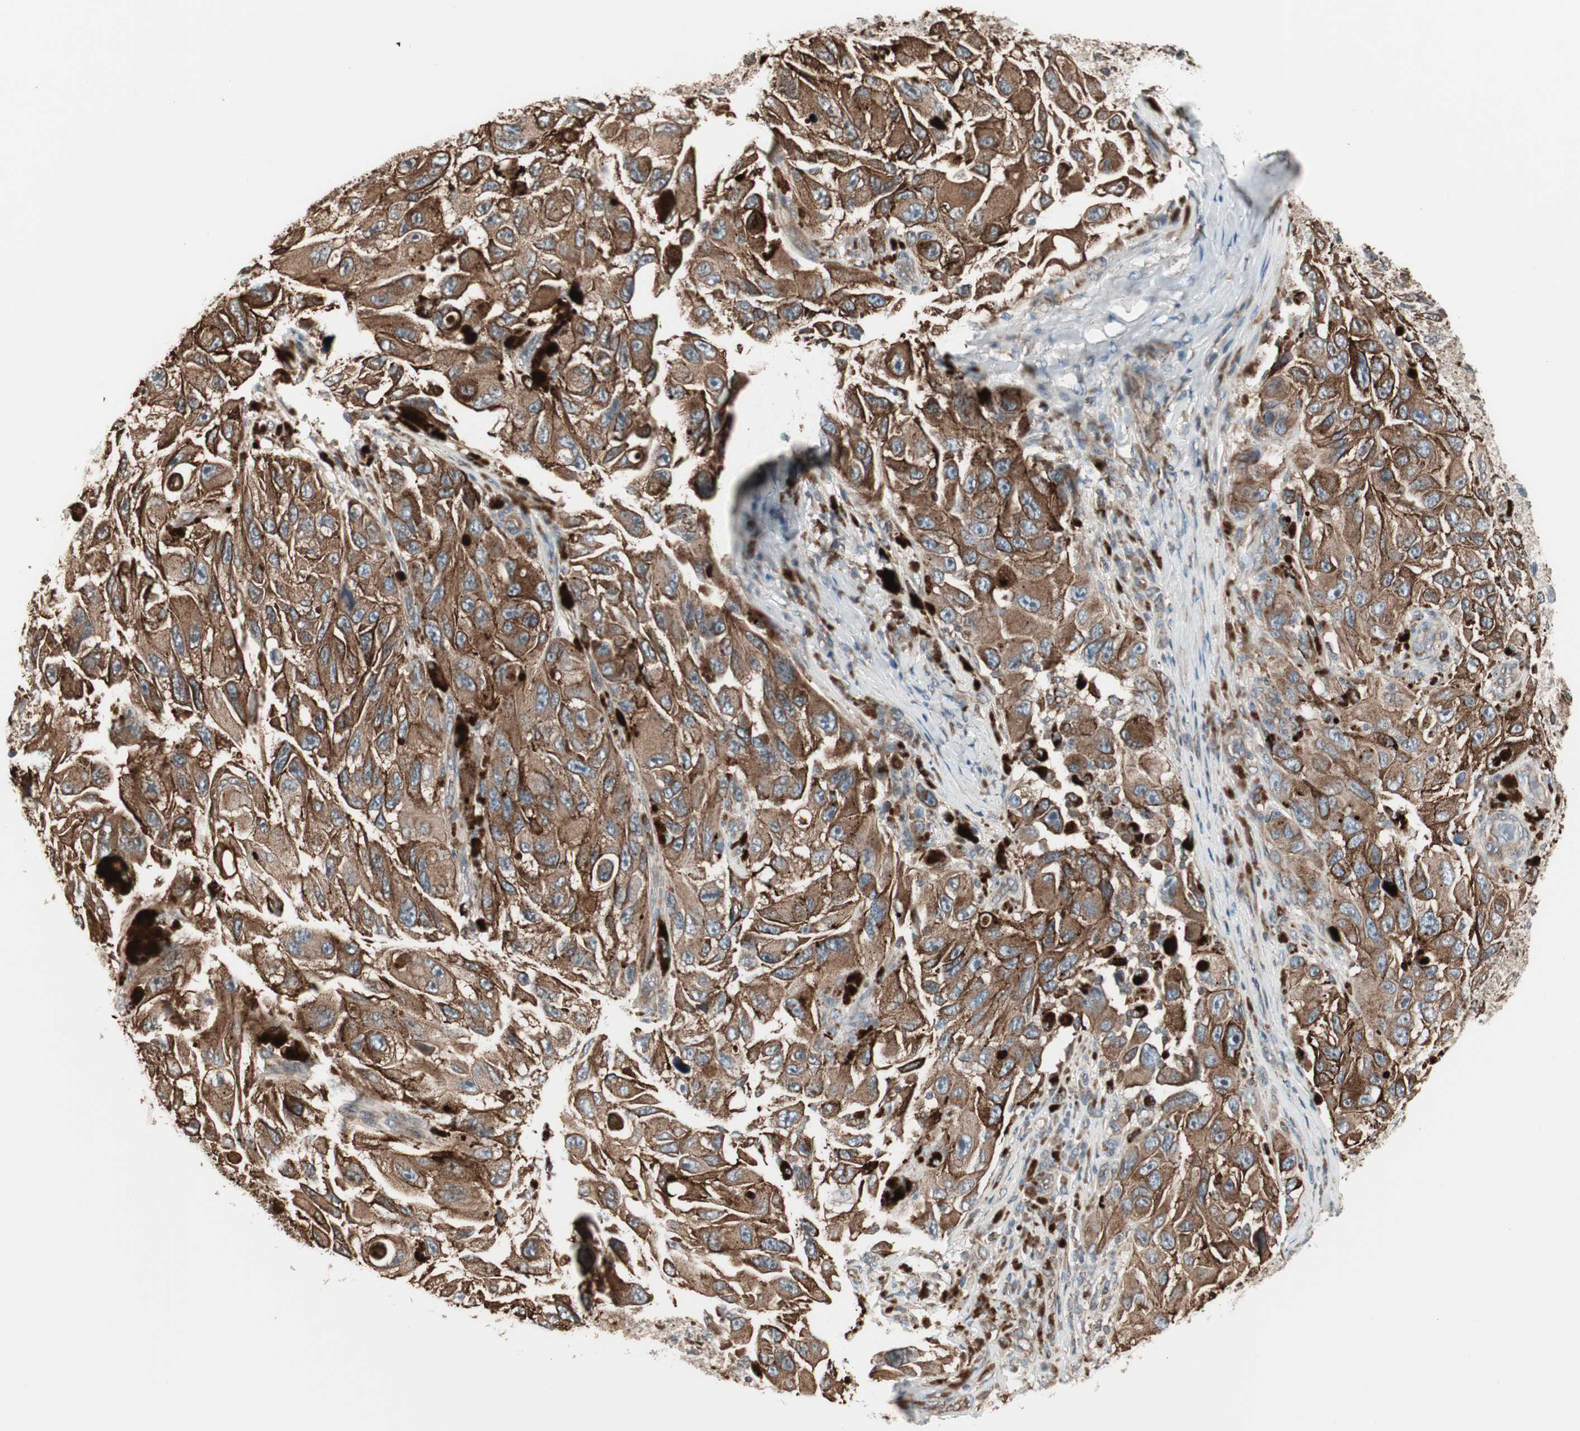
{"staining": {"intensity": "moderate", "quantity": ">75%", "location": "cytoplasmic/membranous"}, "tissue": "melanoma", "cell_type": "Tumor cells", "image_type": "cancer", "snomed": [{"axis": "morphology", "description": "Malignant melanoma, NOS"}, {"axis": "topography", "description": "Skin"}], "caption": "Melanoma stained with DAB (3,3'-diaminobenzidine) immunohistochemistry (IHC) displays medium levels of moderate cytoplasmic/membranous positivity in about >75% of tumor cells. (Stains: DAB in brown, nuclei in blue, Microscopy: brightfield microscopy at high magnification).", "gene": "MAD2L2", "patient": {"sex": "female", "age": 73}}